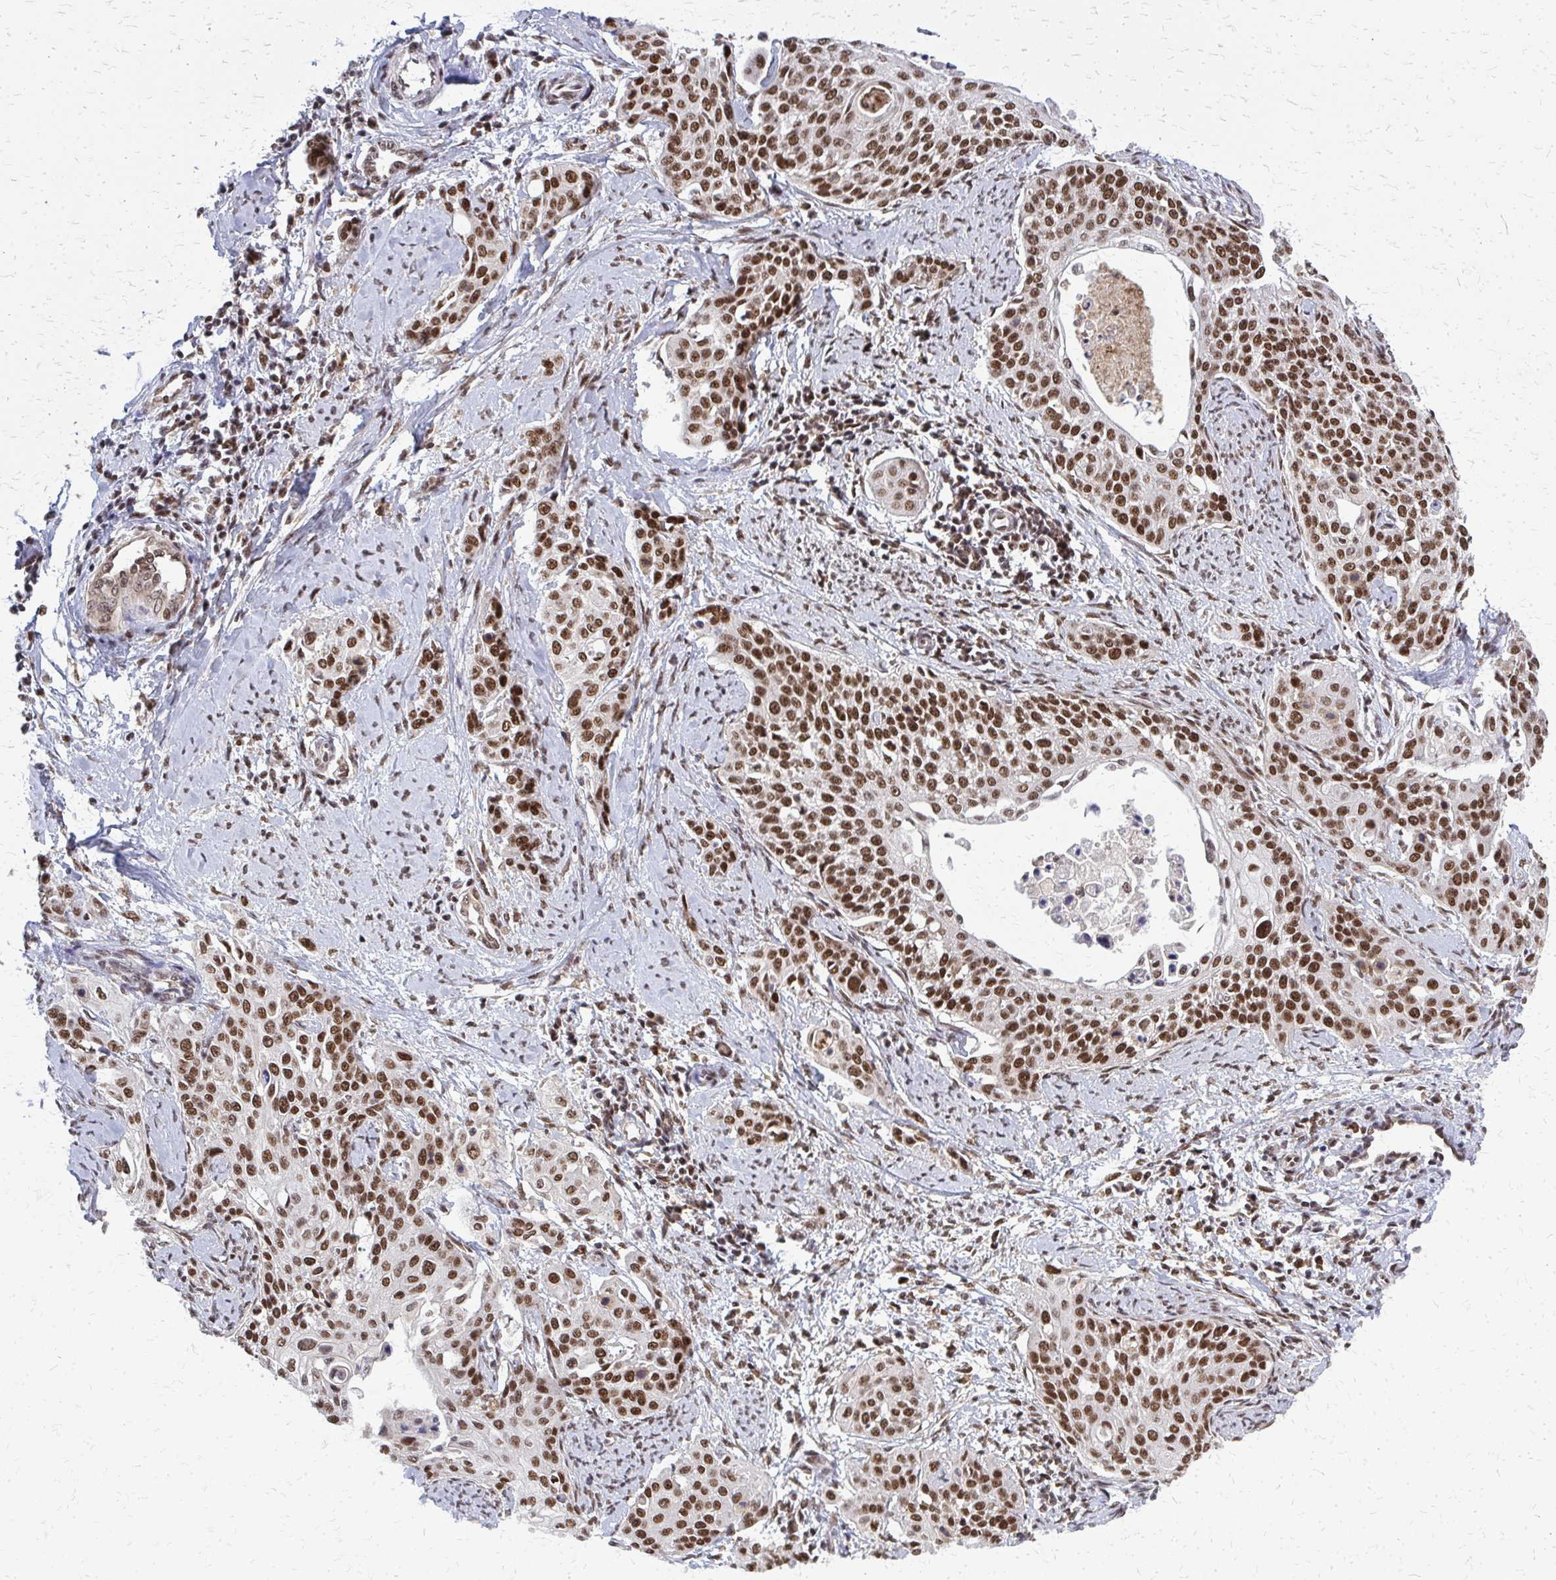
{"staining": {"intensity": "moderate", "quantity": ">75%", "location": "nuclear"}, "tissue": "cervical cancer", "cell_type": "Tumor cells", "image_type": "cancer", "snomed": [{"axis": "morphology", "description": "Squamous cell carcinoma, NOS"}, {"axis": "topography", "description": "Cervix"}], "caption": "High-magnification brightfield microscopy of cervical squamous cell carcinoma stained with DAB (3,3'-diaminobenzidine) (brown) and counterstained with hematoxylin (blue). tumor cells exhibit moderate nuclear staining is present in approximately>75% of cells.", "gene": "HDAC3", "patient": {"sex": "female", "age": 44}}